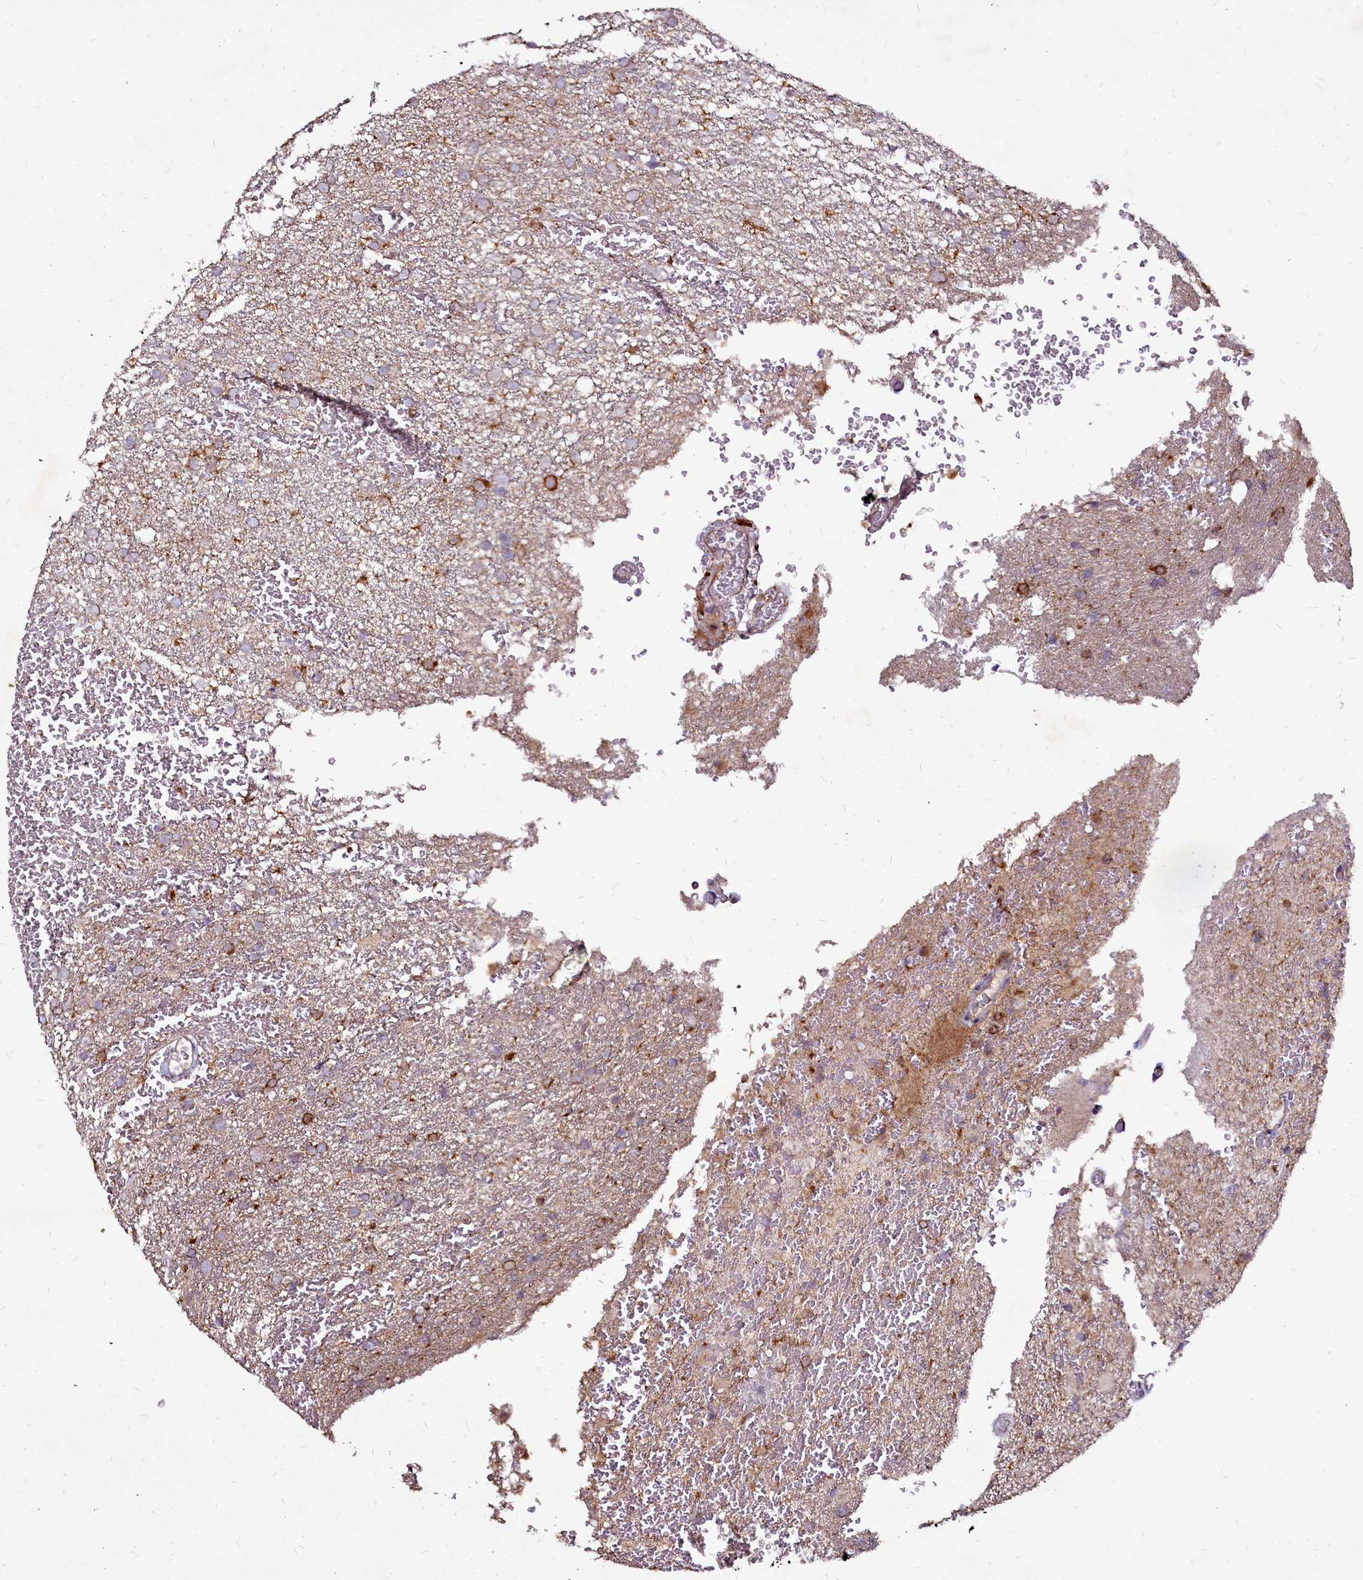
{"staining": {"intensity": "weak", "quantity": ">75%", "location": "cytoplasmic/membranous"}, "tissue": "glioma", "cell_type": "Tumor cells", "image_type": "cancer", "snomed": [{"axis": "morphology", "description": "Glioma, malignant, High grade"}, {"axis": "topography", "description": "Cerebral cortex"}], "caption": "Glioma tissue demonstrates weak cytoplasmic/membranous staining in approximately >75% of tumor cells, visualized by immunohistochemistry.", "gene": "NCKAP1L", "patient": {"sex": "female", "age": 36}}